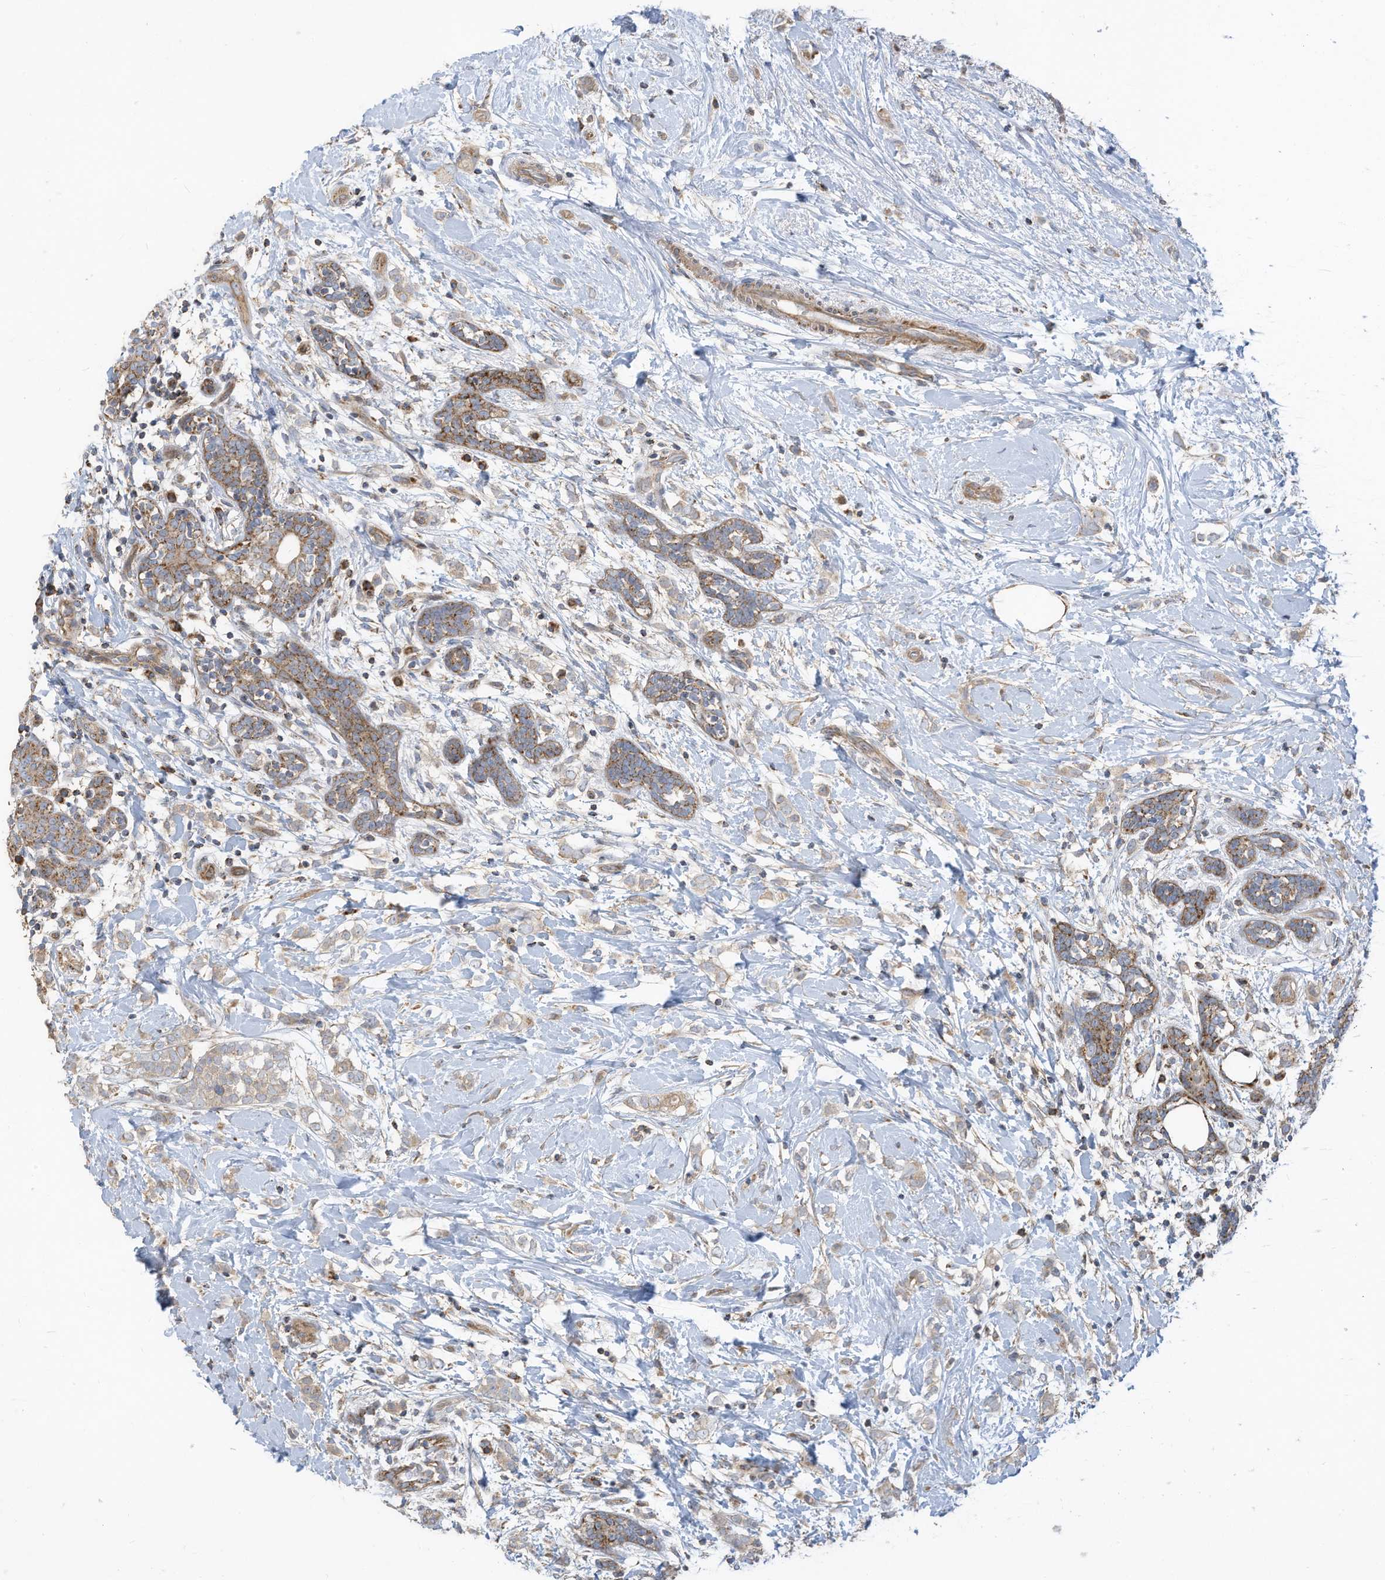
{"staining": {"intensity": "weak", "quantity": ">75%", "location": "cytoplasmic/membranous"}, "tissue": "breast cancer", "cell_type": "Tumor cells", "image_type": "cancer", "snomed": [{"axis": "morphology", "description": "Normal tissue, NOS"}, {"axis": "morphology", "description": "Lobular carcinoma"}, {"axis": "topography", "description": "Breast"}], "caption": "Lobular carcinoma (breast) stained for a protein exhibits weak cytoplasmic/membranous positivity in tumor cells.", "gene": "GTPBP2", "patient": {"sex": "female", "age": 47}}